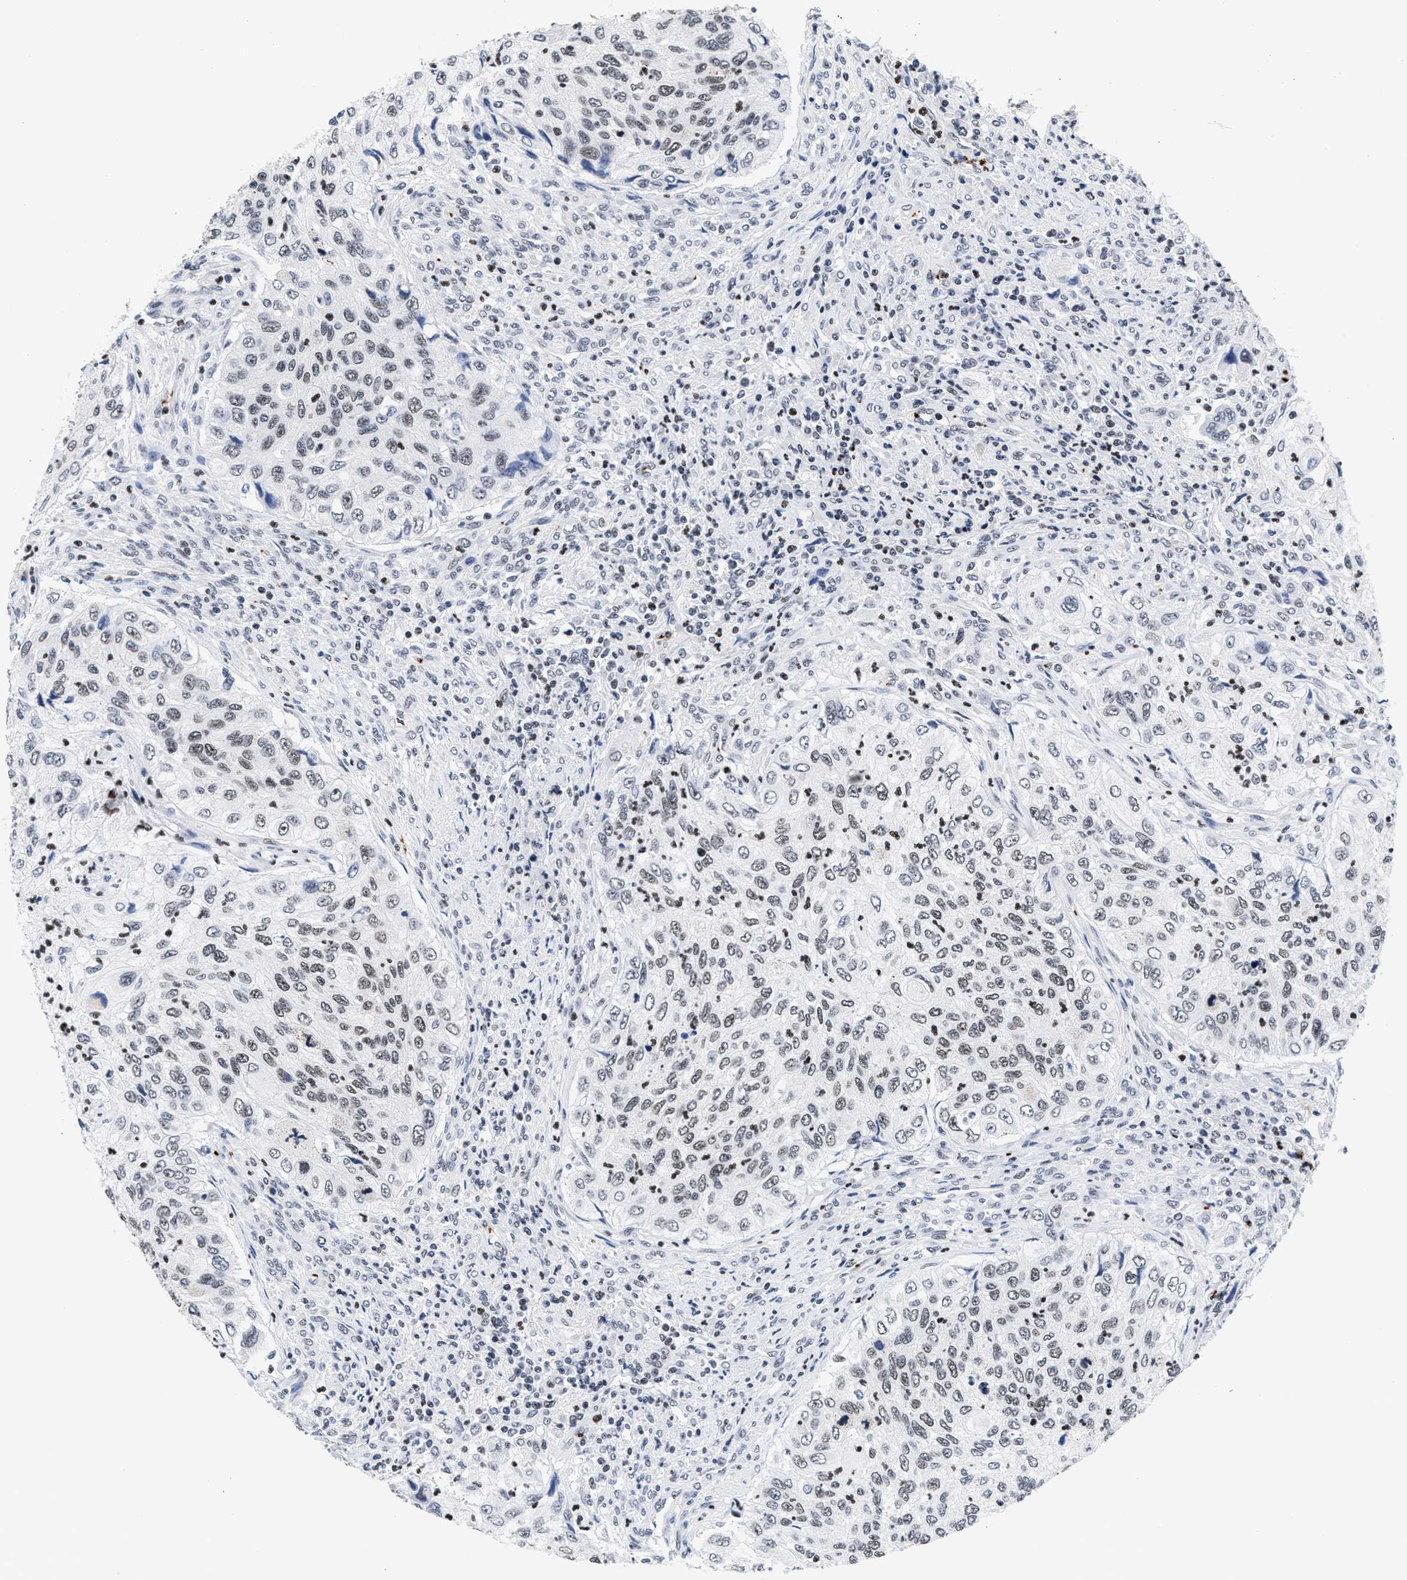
{"staining": {"intensity": "weak", "quantity": "<25%", "location": "nuclear"}, "tissue": "urothelial cancer", "cell_type": "Tumor cells", "image_type": "cancer", "snomed": [{"axis": "morphology", "description": "Urothelial carcinoma, High grade"}, {"axis": "topography", "description": "Urinary bladder"}], "caption": "Immunohistochemistry (IHC) of human urothelial cancer demonstrates no staining in tumor cells.", "gene": "RAD21", "patient": {"sex": "female", "age": 60}}